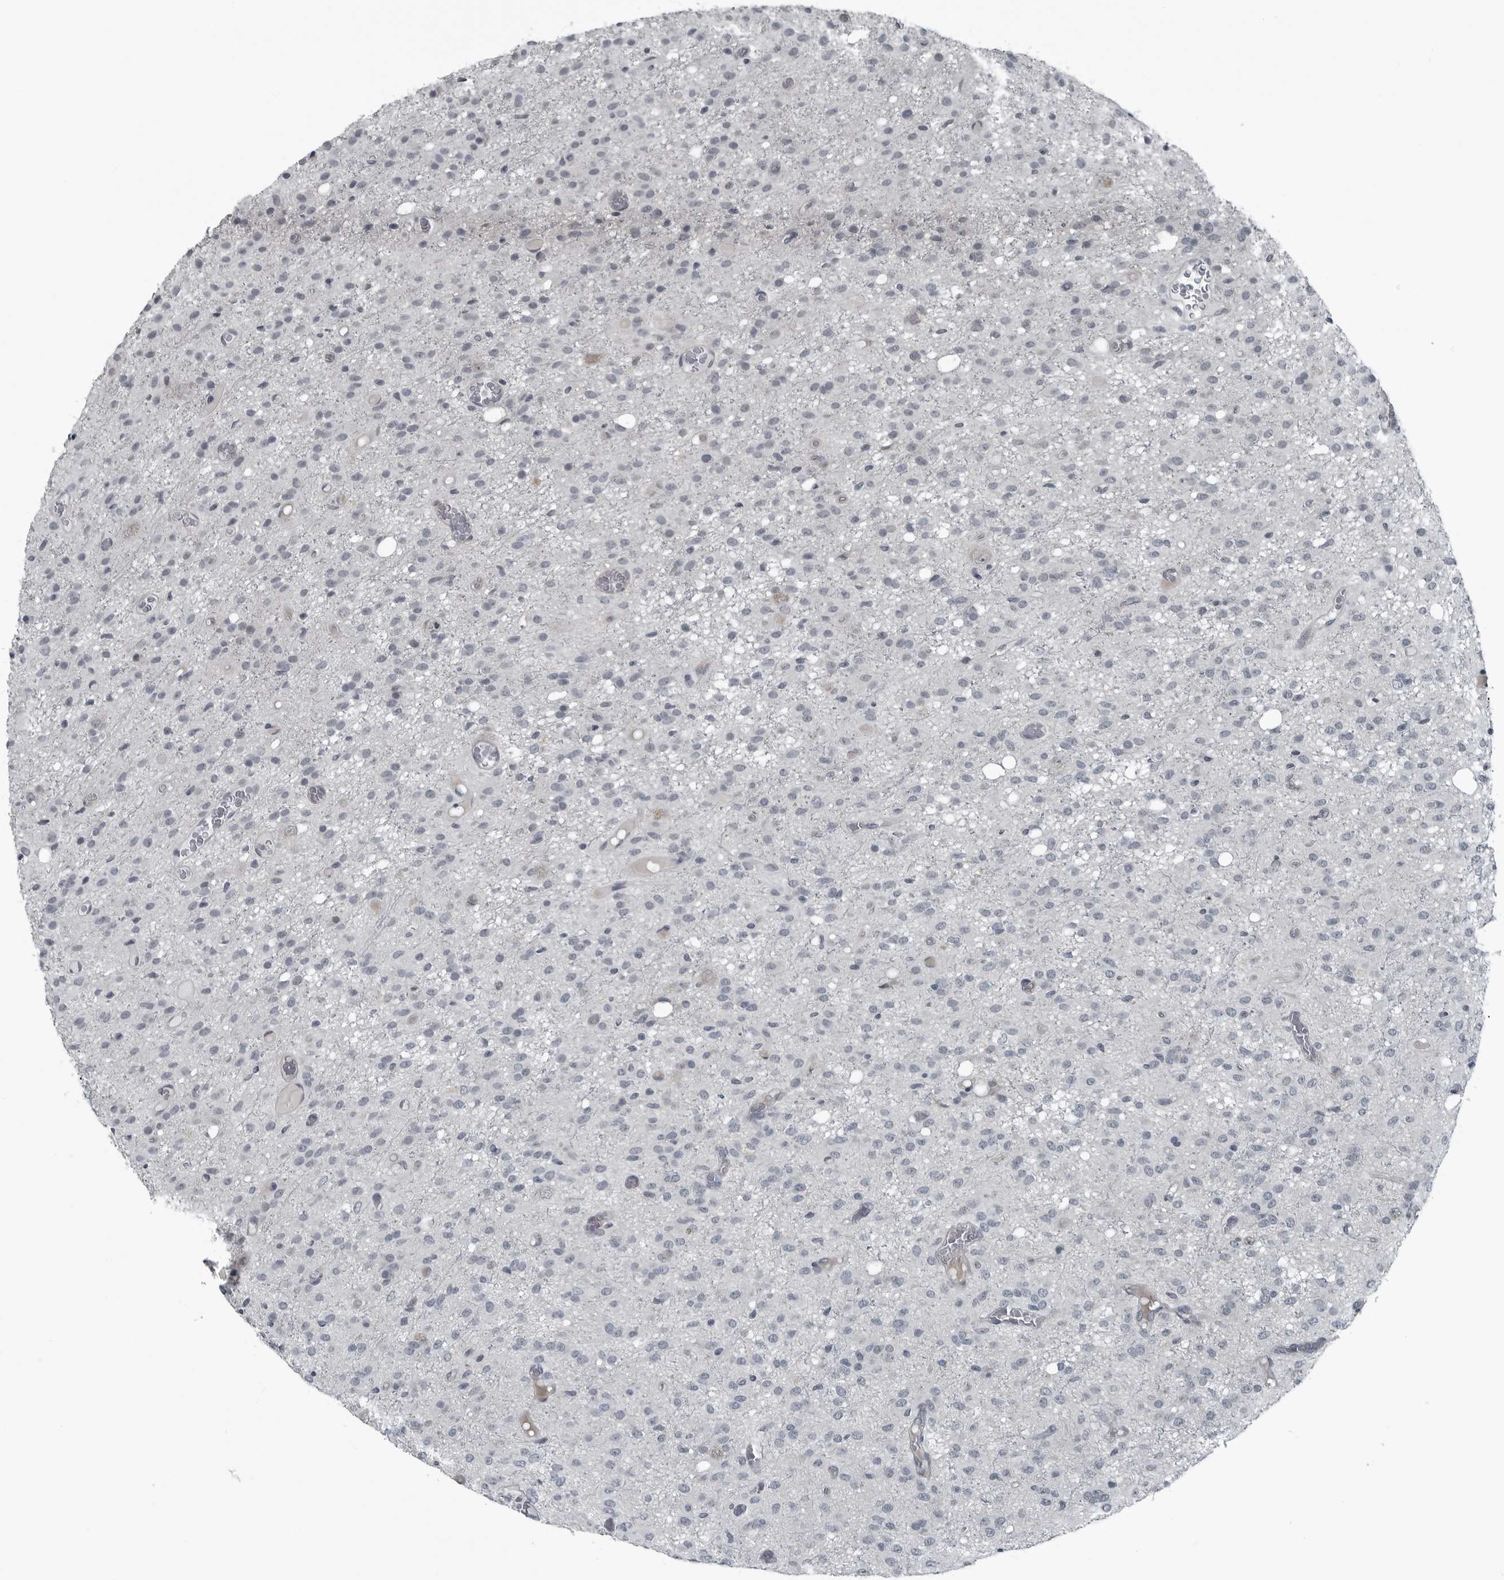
{"staining": {"intensity": "negative", "quantity": "none", "location": "none"}, "tissue": "glioma", "cell_type": "Tumor cells", "image_type": "cancer", "snomed": [{"axis": "morphology", "description": "Glioma, malignant, High grade"}, {"axis": "topography", "description": "Brain"}], "caption": "Tumor cells are negative for protein expression in human glioma.", "gene": "DNAAF11", "patient": {"sex": "female", "age": 59}}